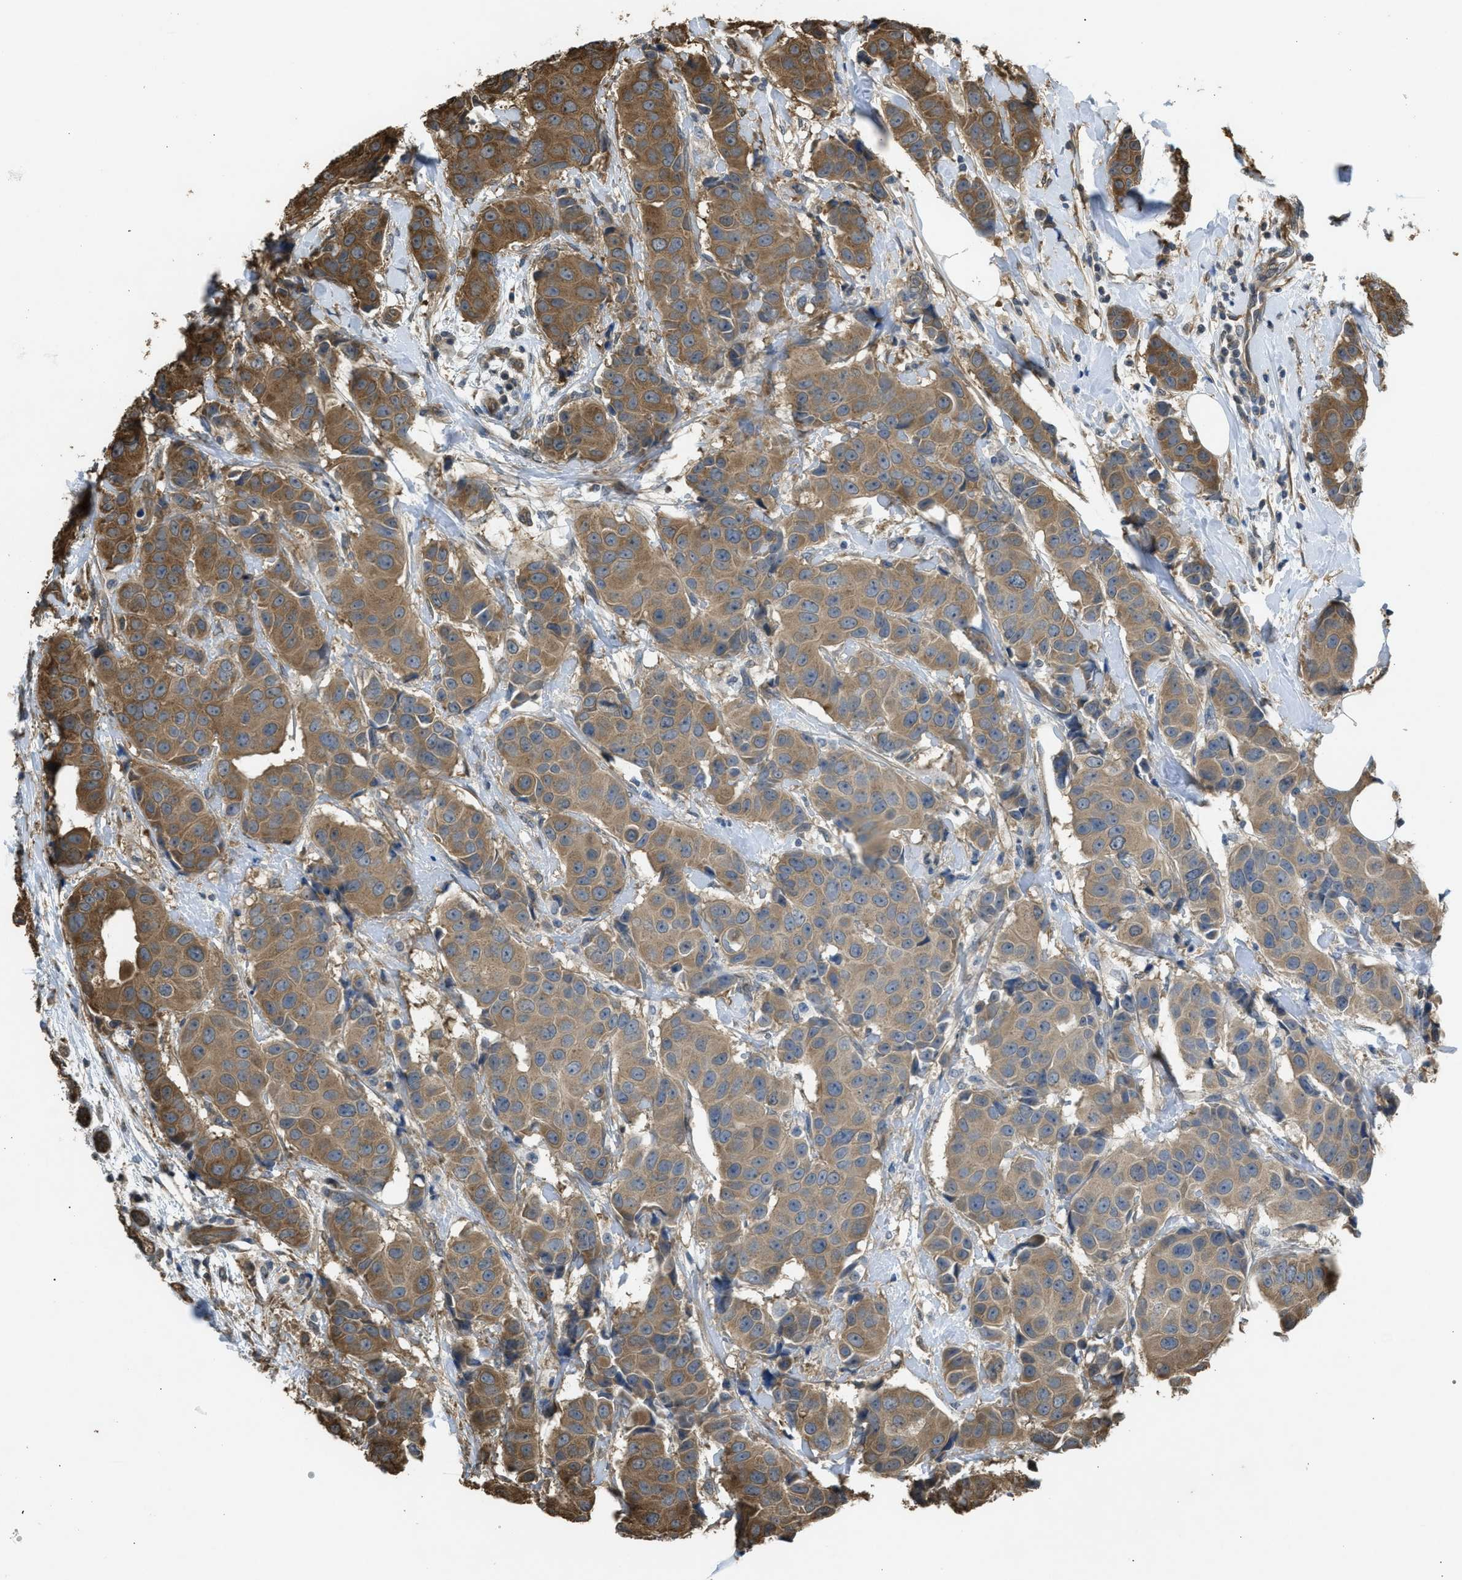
{"staining": {"intensity": "moderate", "quantity": ">75%", "location": "cytoplasmic/membranous"}, "tissue": "breast cancer", "cell_type": "Tumor cells", "image_type": "cancer", "snomed": [{"axis": "morphology", "description": "Normal tissue, NOS"}, {"axis": "morphology", "description": "Duct carcinoma"}, {"axis": "topography", "description": "Breast"}], "caption": "A medium amount of moderate cytoplasmic/membranous staining is identified in approximately >75% of tumor cells in invasive ductal carcinoma (breast) tissue.", "gene": "BAG3", "patient": {"sex": "female", "age": 39}}